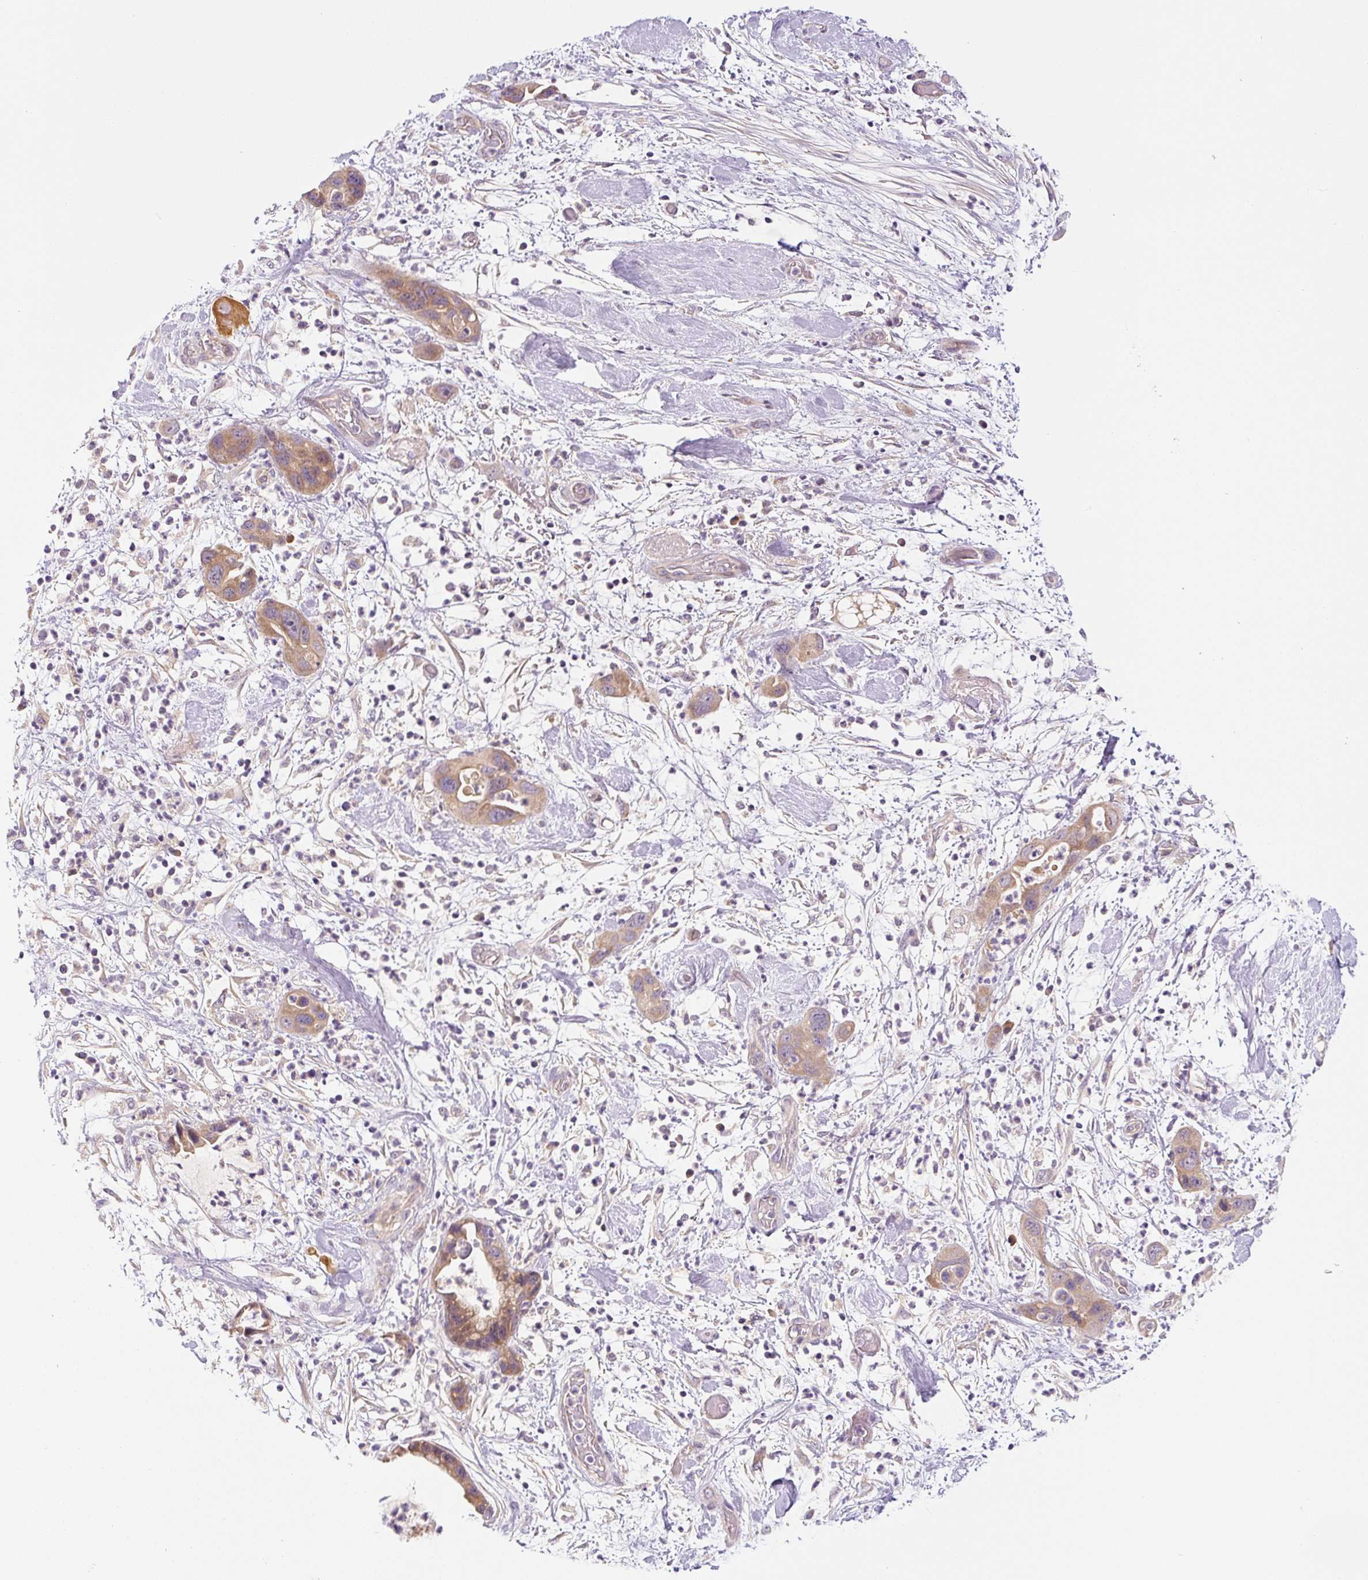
{"staining": {"intensity": "weak", "quantity": ">75%", "location": "cytoplasmic/membranous"}, "tissue": "pancreatic cancer", "cell_type": "Tumor cells", "image_type": "cancer", "snomed": [{"axis": "morphology", "description": "Adenocarcinoma, NOS"}, {"axis": "topography", "description": "Pancreas"}], "caption": "A photomicrograph of human pancreatic cancer (adenocarcinoma) stained for a protein demonstrates weak cytoplasmic/membranous brown staining in tumor cells.", "gene": "PRKAA2", "patient": {"sex": "female", "age": 71}}